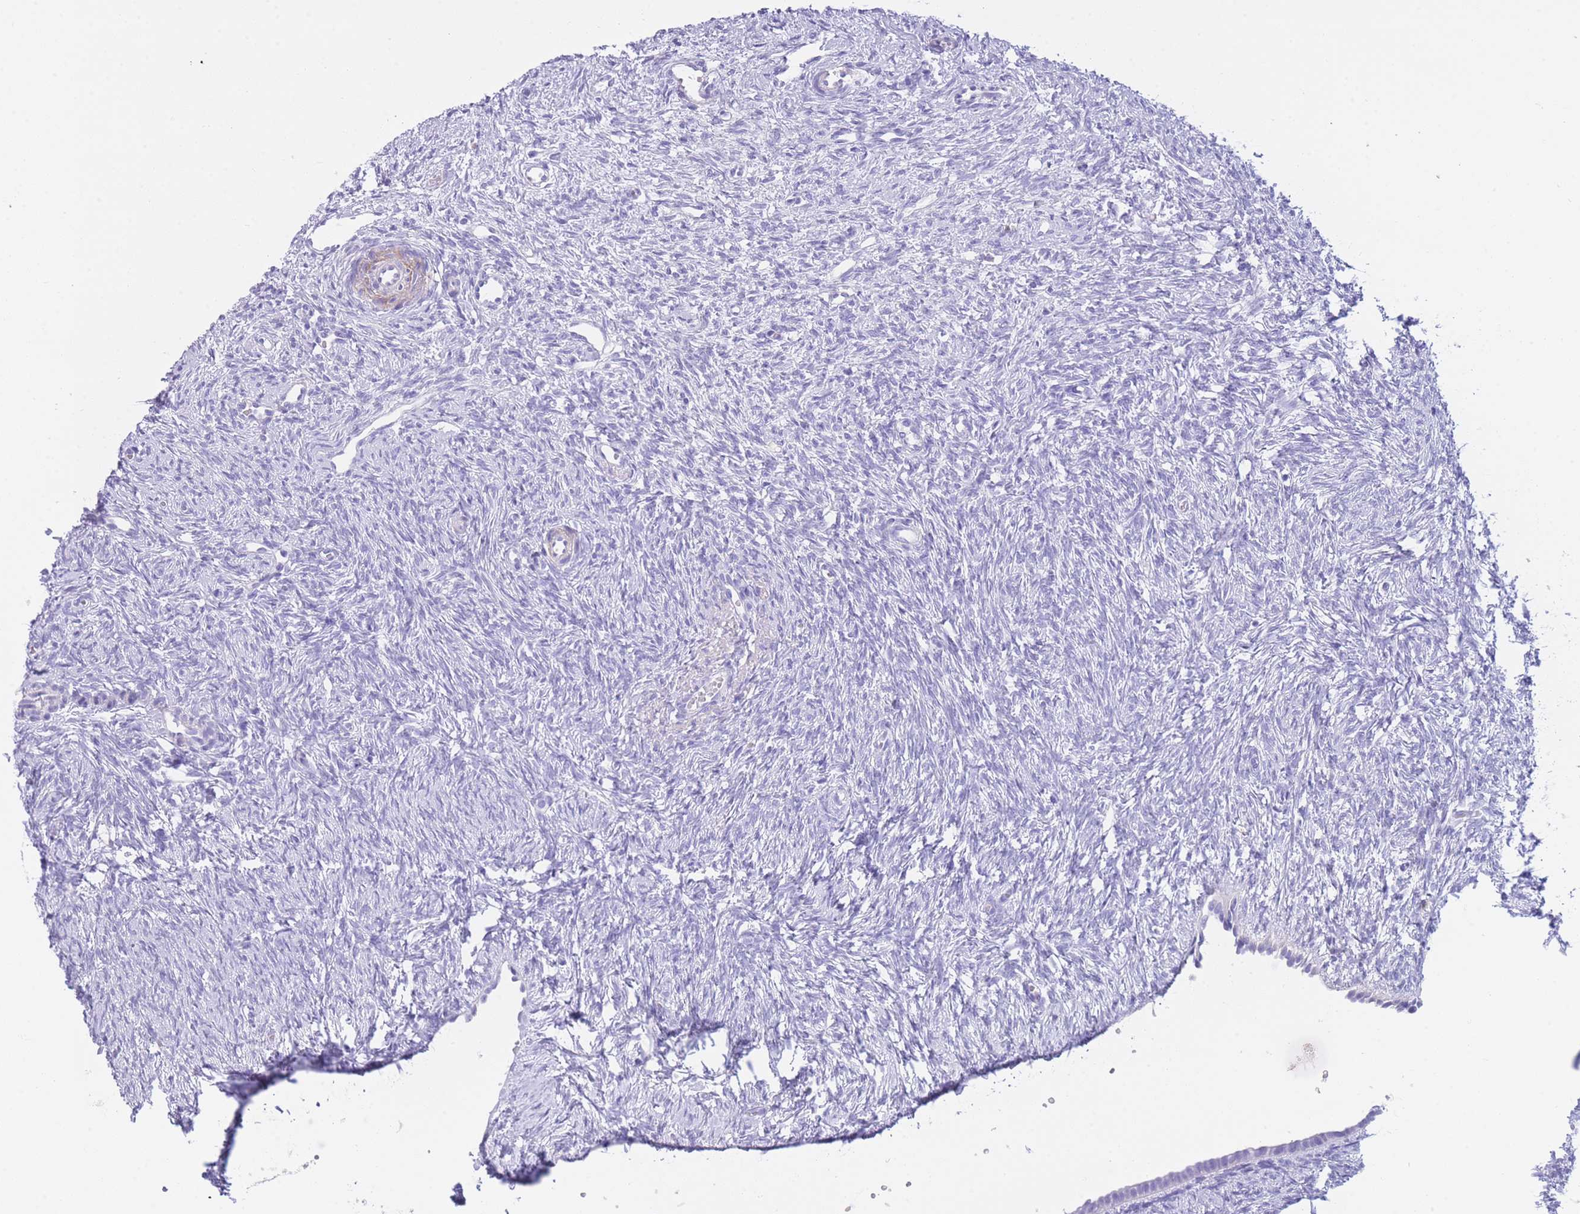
{"staining": {"intensity": "negative", "quantity": "none", "location": "none"}, "tissue": "ovary", "cell_type": "Ovarian stroma cells", "image_type": "normal", "snomed": [{"axis": "morphology", "description": "Normal tissue, NOS"}, {"axis": "topography", "description": "Ovary"}], "caption": "DAB immunohistochemical staining of unremarkable ovary demonstrates no significant expression in ovarian stroma cells.", "gene": "PLBD1", "patient": {"sex": "female", "age": 51}}